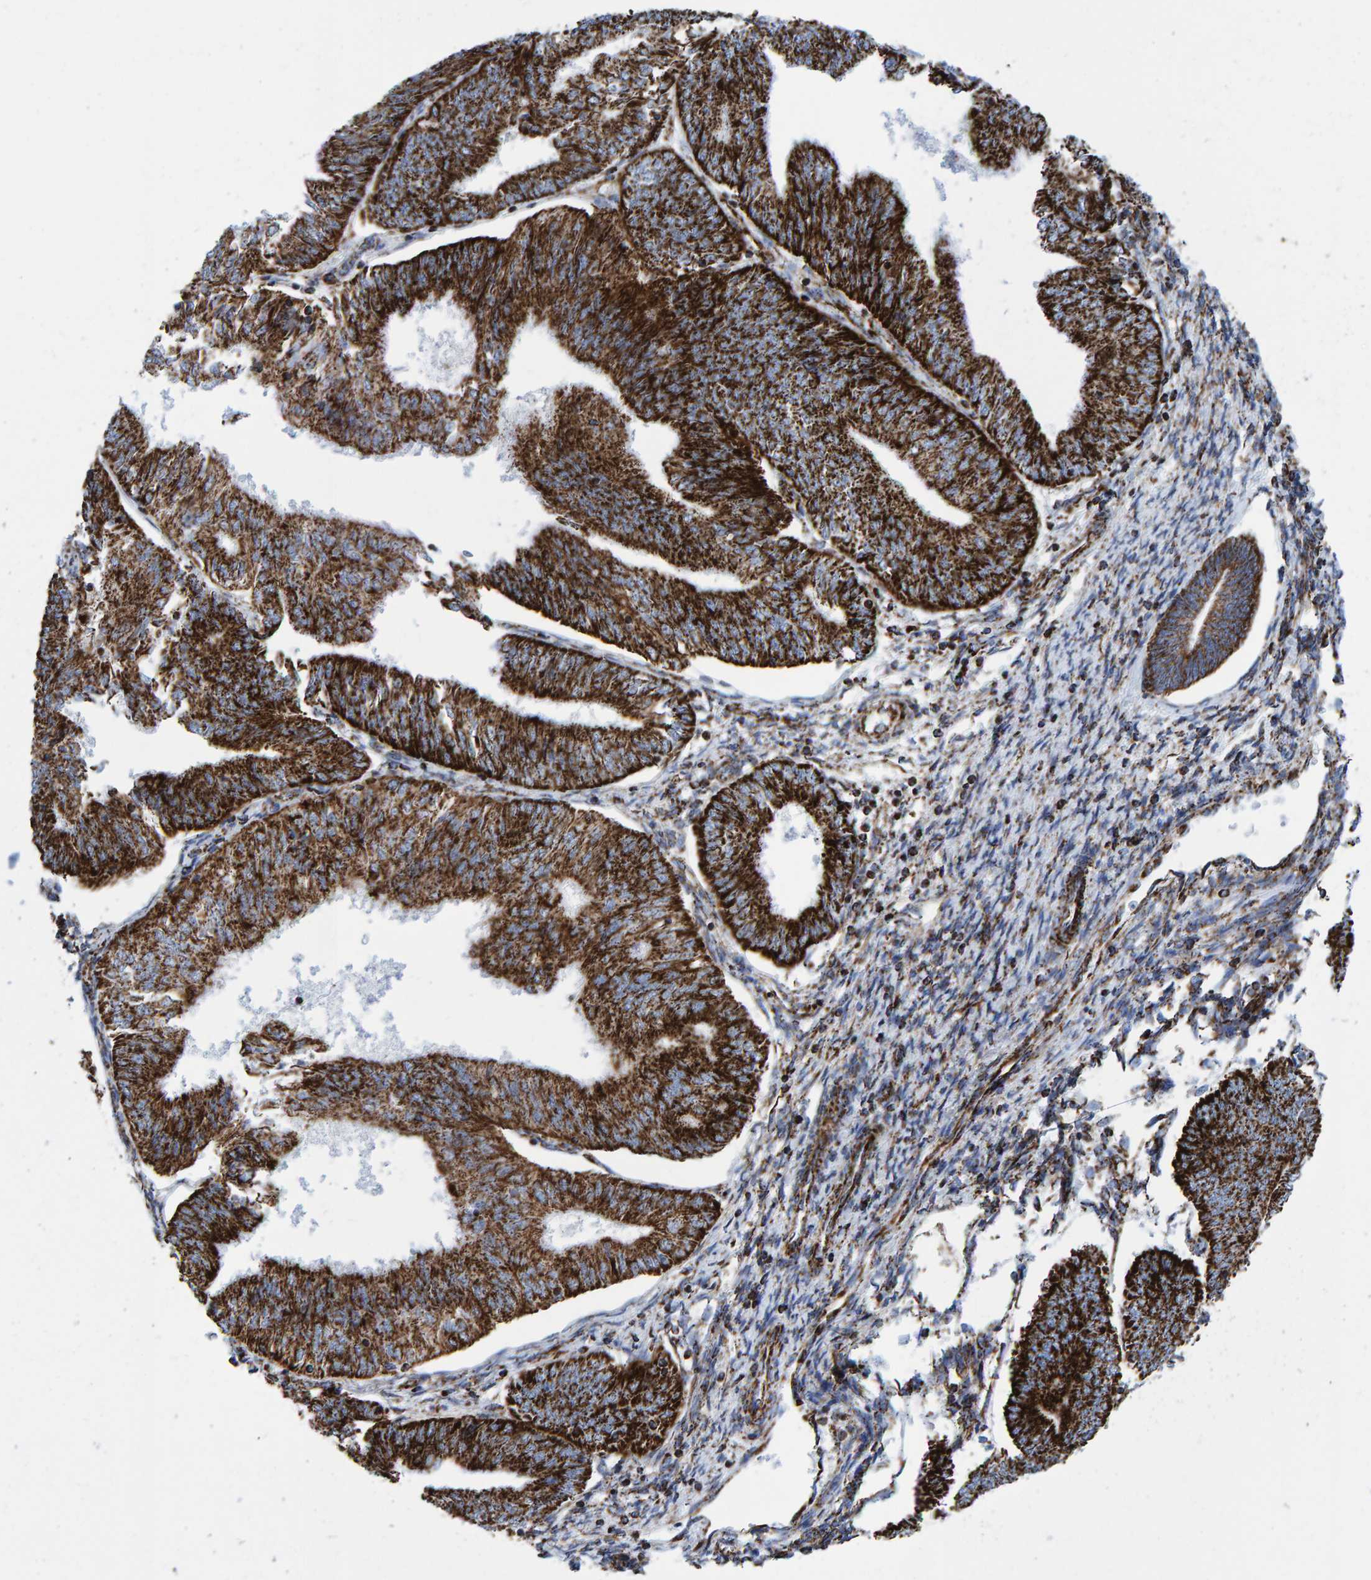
{"staining": {"intensity": "strong", "quantity": ">75%", "location": "cytoplasmic/membranous"}, "tissue": "endometrial cancer", "cell_type": "Tumor cells", "image_type": "cancer", "snomed": [{"axis": "morphology", "description": "Adenocarcinoma, NOS"}, {"axis": "topography", "description": "Endometrium"}], "caption": "Immunohistochemistry histopathology image of neoplastic tissue: human adenocarcinoma (endometrial) stained using immunohistochemistry demonstrates high levels of strong protein expression localized specifically in the cytoplasmic/membranous of tumor cells, appearing as a cytoplasmic/membranous brown color.", "gene": "ENSG00000262660", "patient": {"sex": "female", "age": 58}}